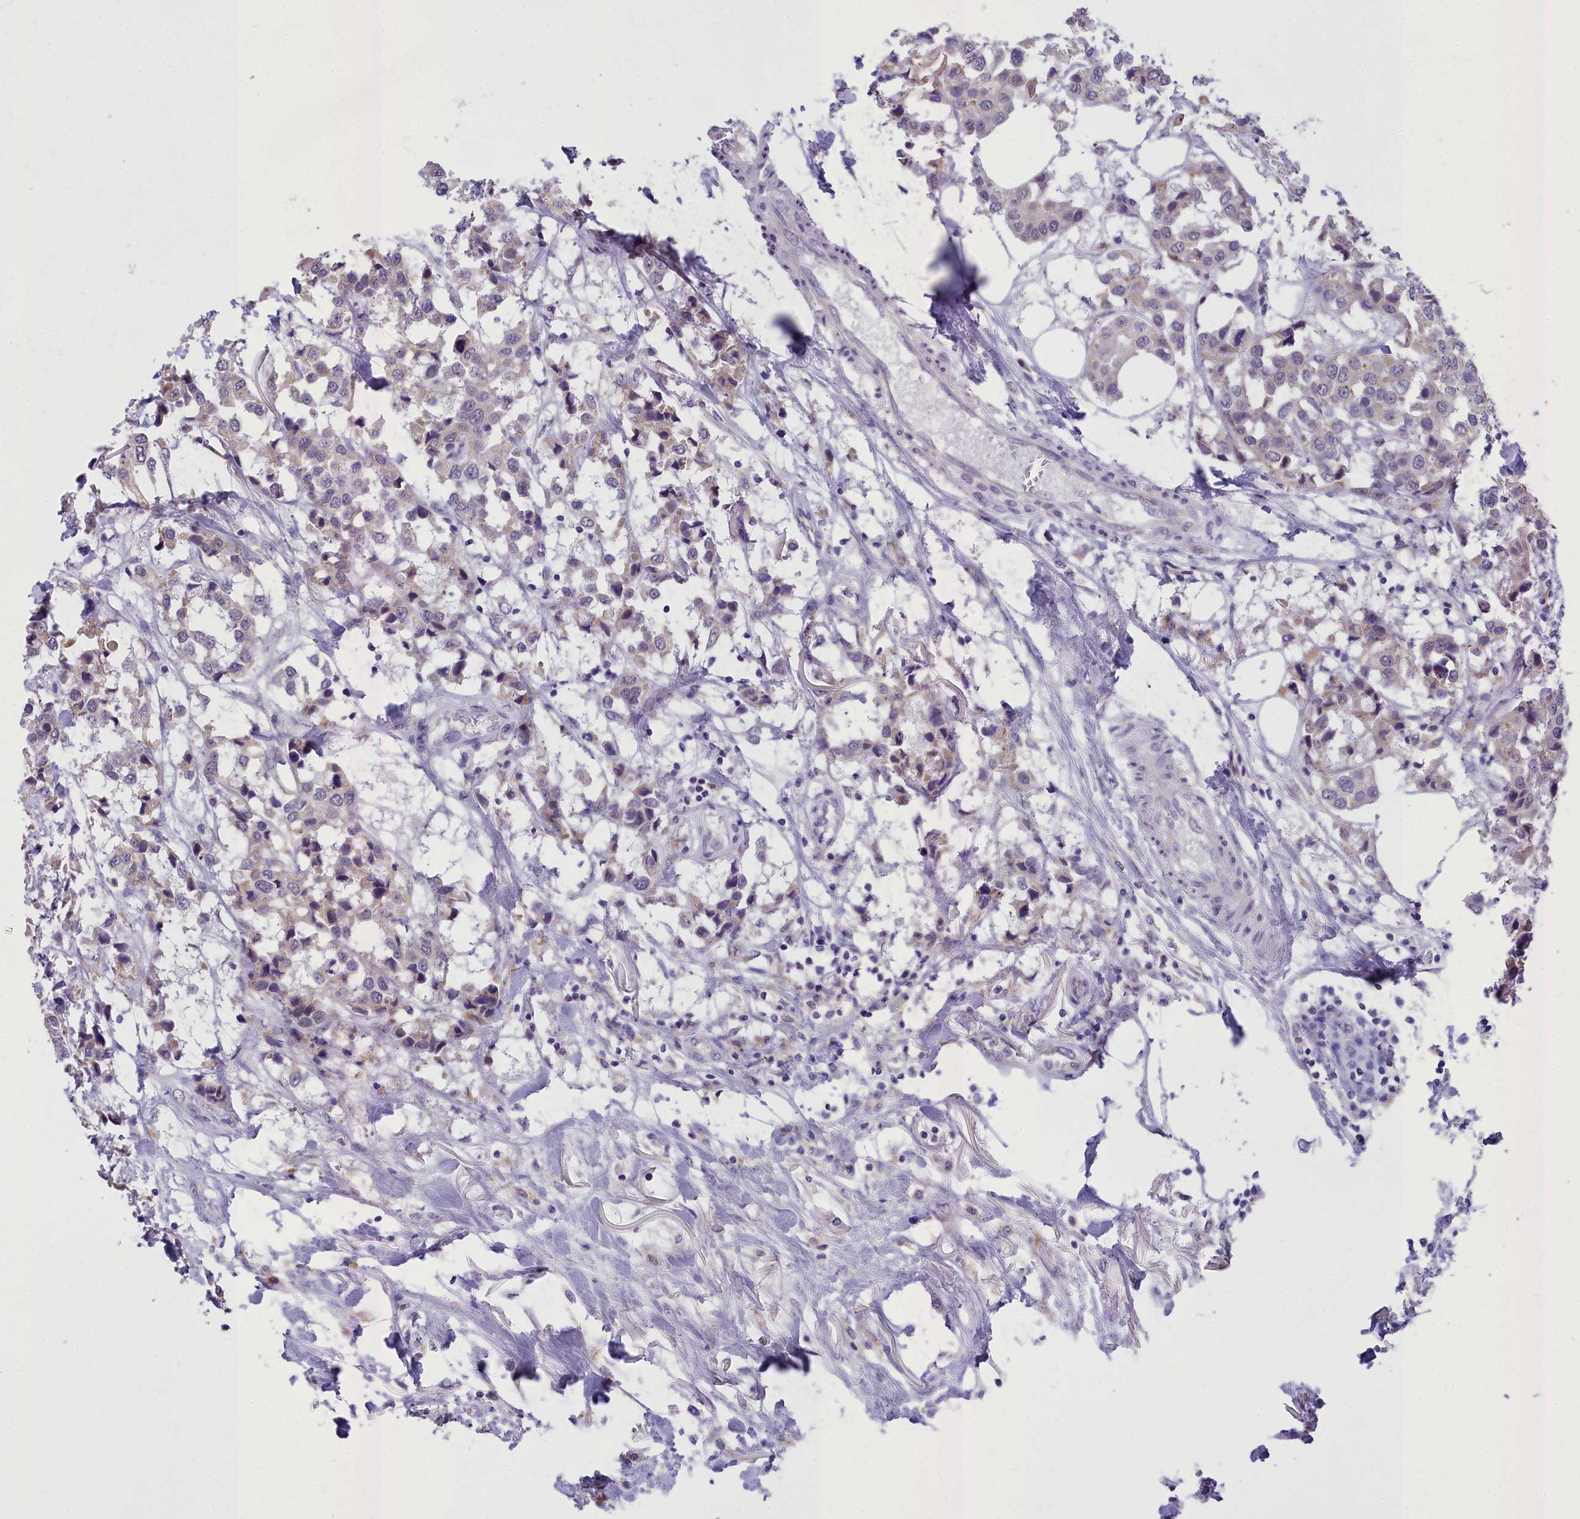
{"staining": {"intensity": "negative", "quantity": "none", "location": "none"}, "tissue": "breast cancer", "cell_type": "Tumor cells", "image_type": "cancer", "snomed": [{"axis": "morphology", "description": "Duct carcinoma"}, {"axis": "topography", "description": "Breast"}], "caption": "The micrograph exhibits no staining of tumor cells in breast intraductal carcinoma. (DAB (3,3'-diaminobenzidine) immunohistochemistry (IHC) with hematoxylin counter stain).", "gene": "MIIP", "patient": {"sex": "female", "age": 80}}